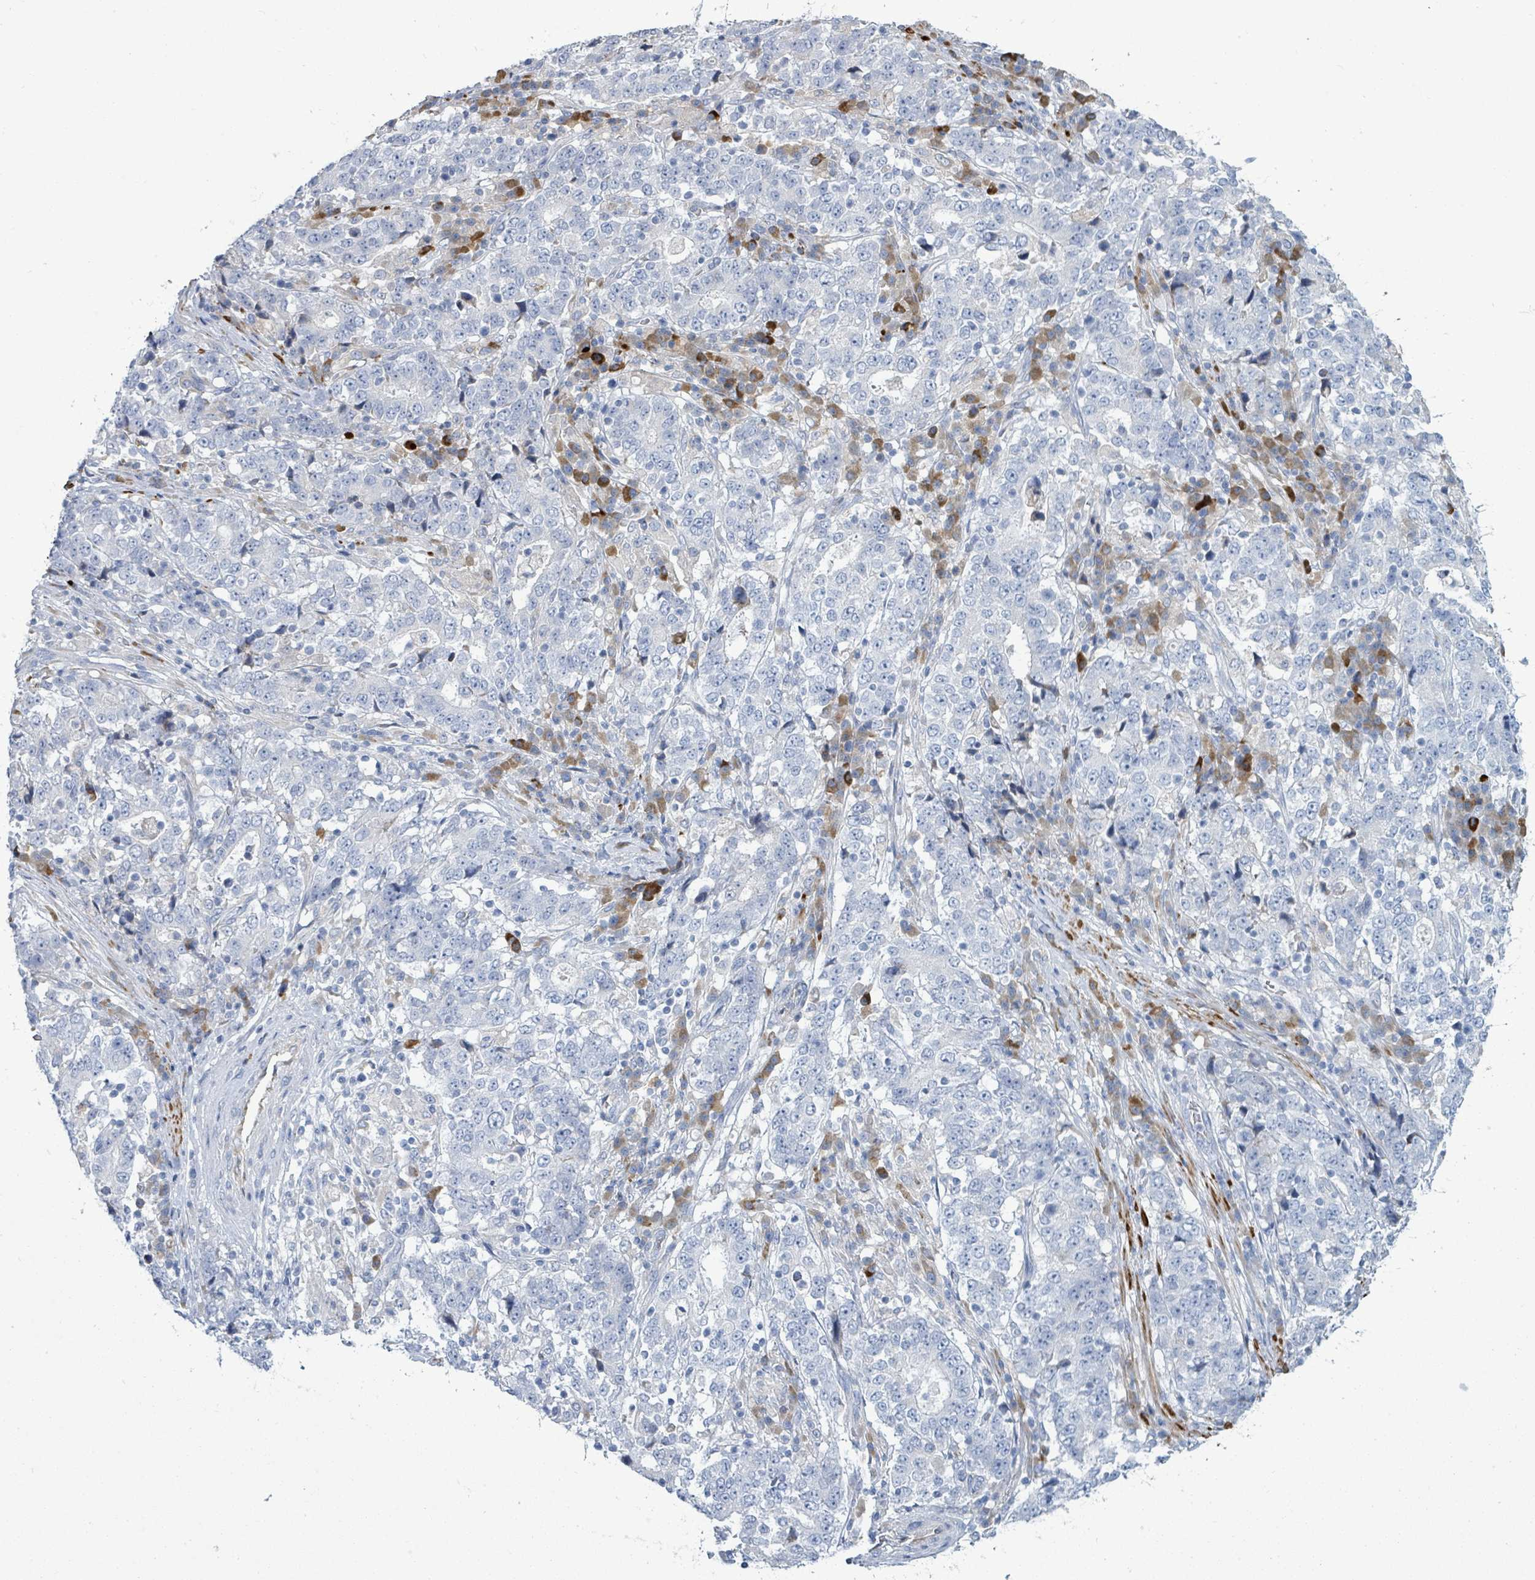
{"staining": {"intensity": "negative", "quantity": "none", "location": "none"}, "tissue": "stomach cancer", "cell_type": "Tumor cells", "image_type": "cancer", "snomed": [{"axis": "morphology", "description": "Adenocarcinoma, NOS"}, {"axis": "topography", "description": "Stomach"}], "caption": "Stomach cancer was stained to show a protein in brown. There is no significant expression in tumor cells. The staining was performed using DAB (3,3'-diaminobenzidine) to visualize the protein expression in brown, while the nuclei were stained in blue with hematoxylin (Magnification: 20x).", "gene": "SIRPB1", "patient": {"sex": "male", "age": 59}}